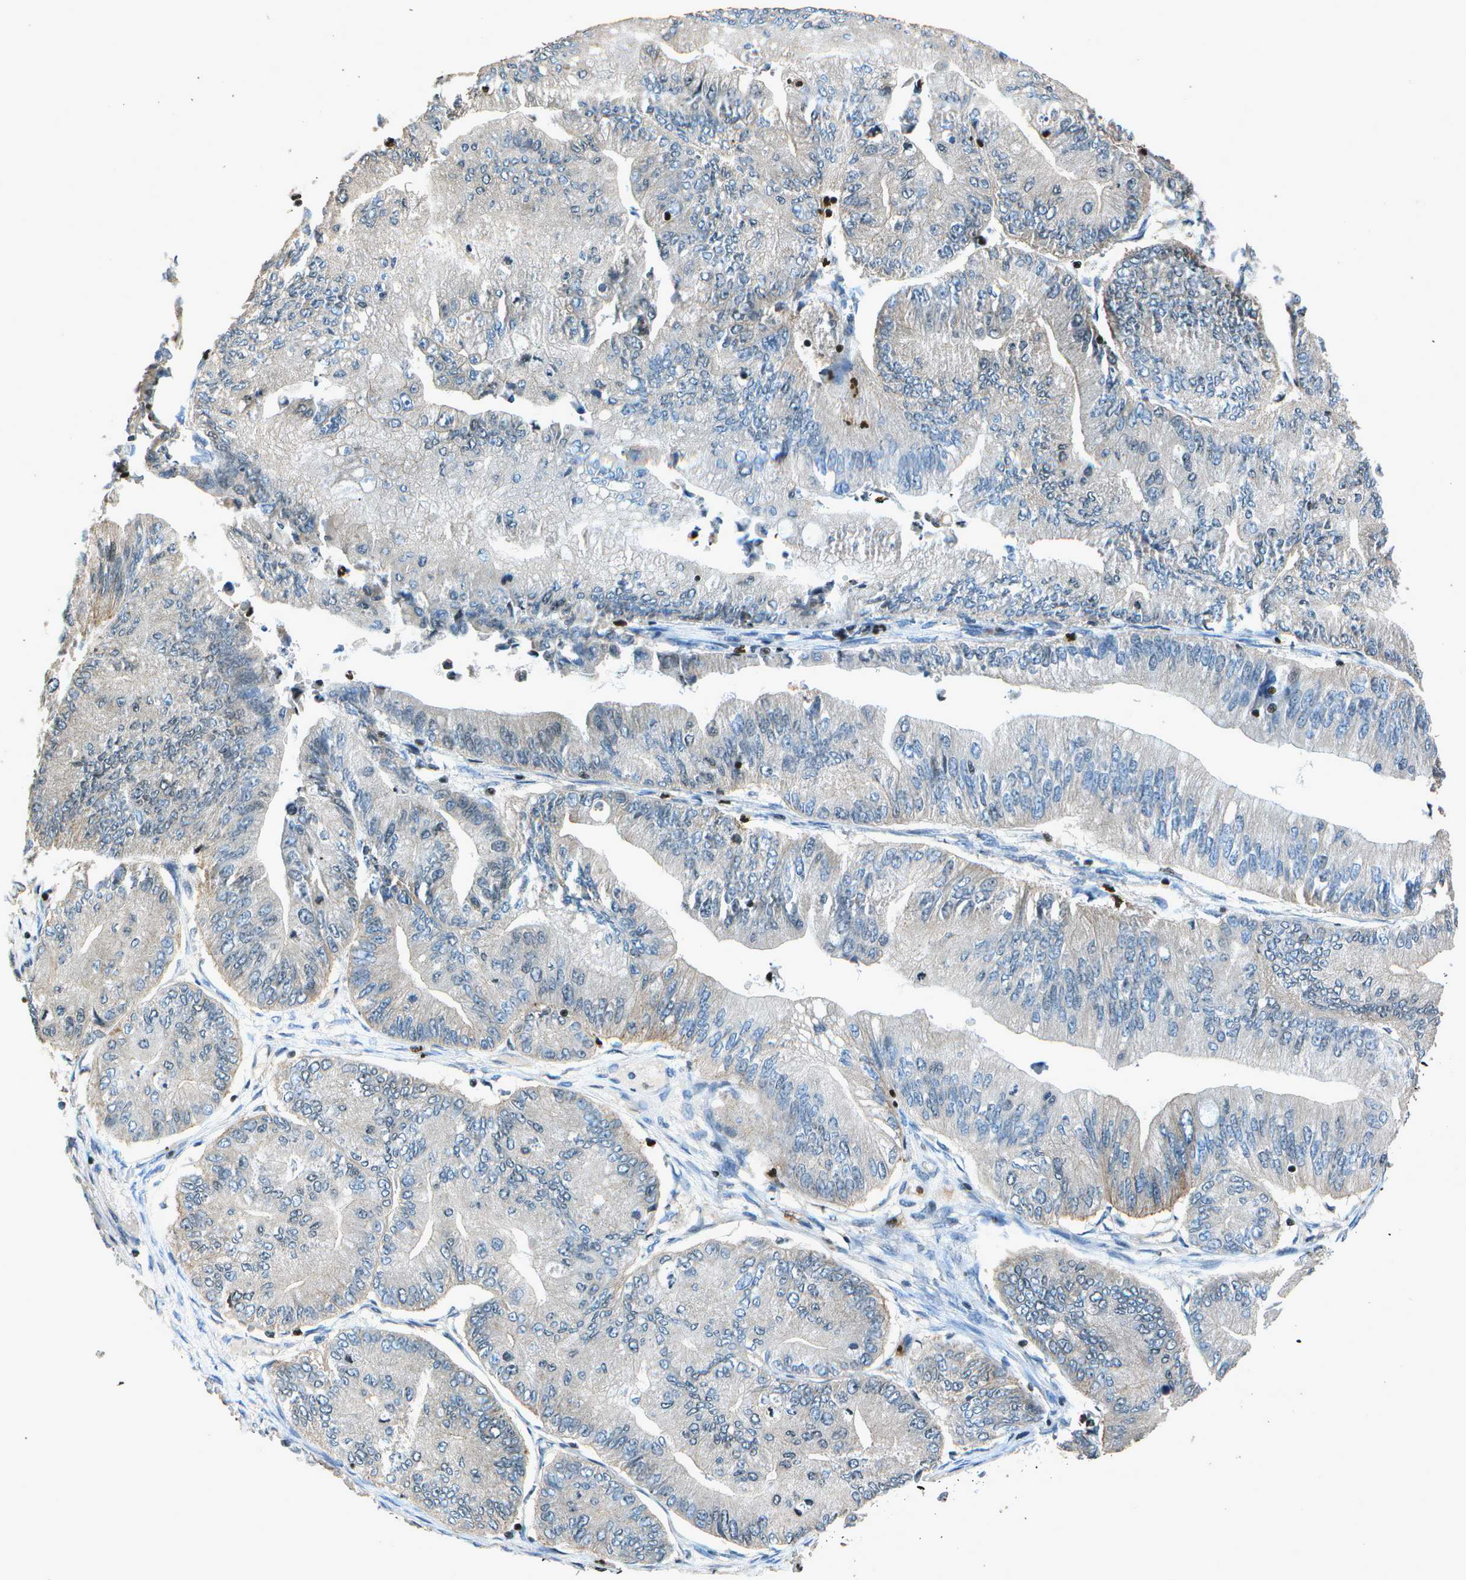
{"staining": {"intensity": "negative", "quantity": "none", "location": "none"}, "tissue": "ovarian cancer", "cell_type": "Tumor cells", "image_type": "cancer", "snomed": [{"axis": "morphology", "description": "Cystadenocarcinoma, mucinous, NOS"}, {"axis": "topography", "description": "Ovary"}], "caption": "Immunohistochemistry (IHC) of ovarian mucinous cystadenocarcinoma shows no expression in tumor cells. The staining was performed using DAB (3,3'-diaminobenzidine) to visualize the protein expression in brown, while the nuclei were stained in blue with hematoxylin (Magnification: 20x).", "gene": "PDLIM1", "patient": {"sex": "female", "age": 61}}